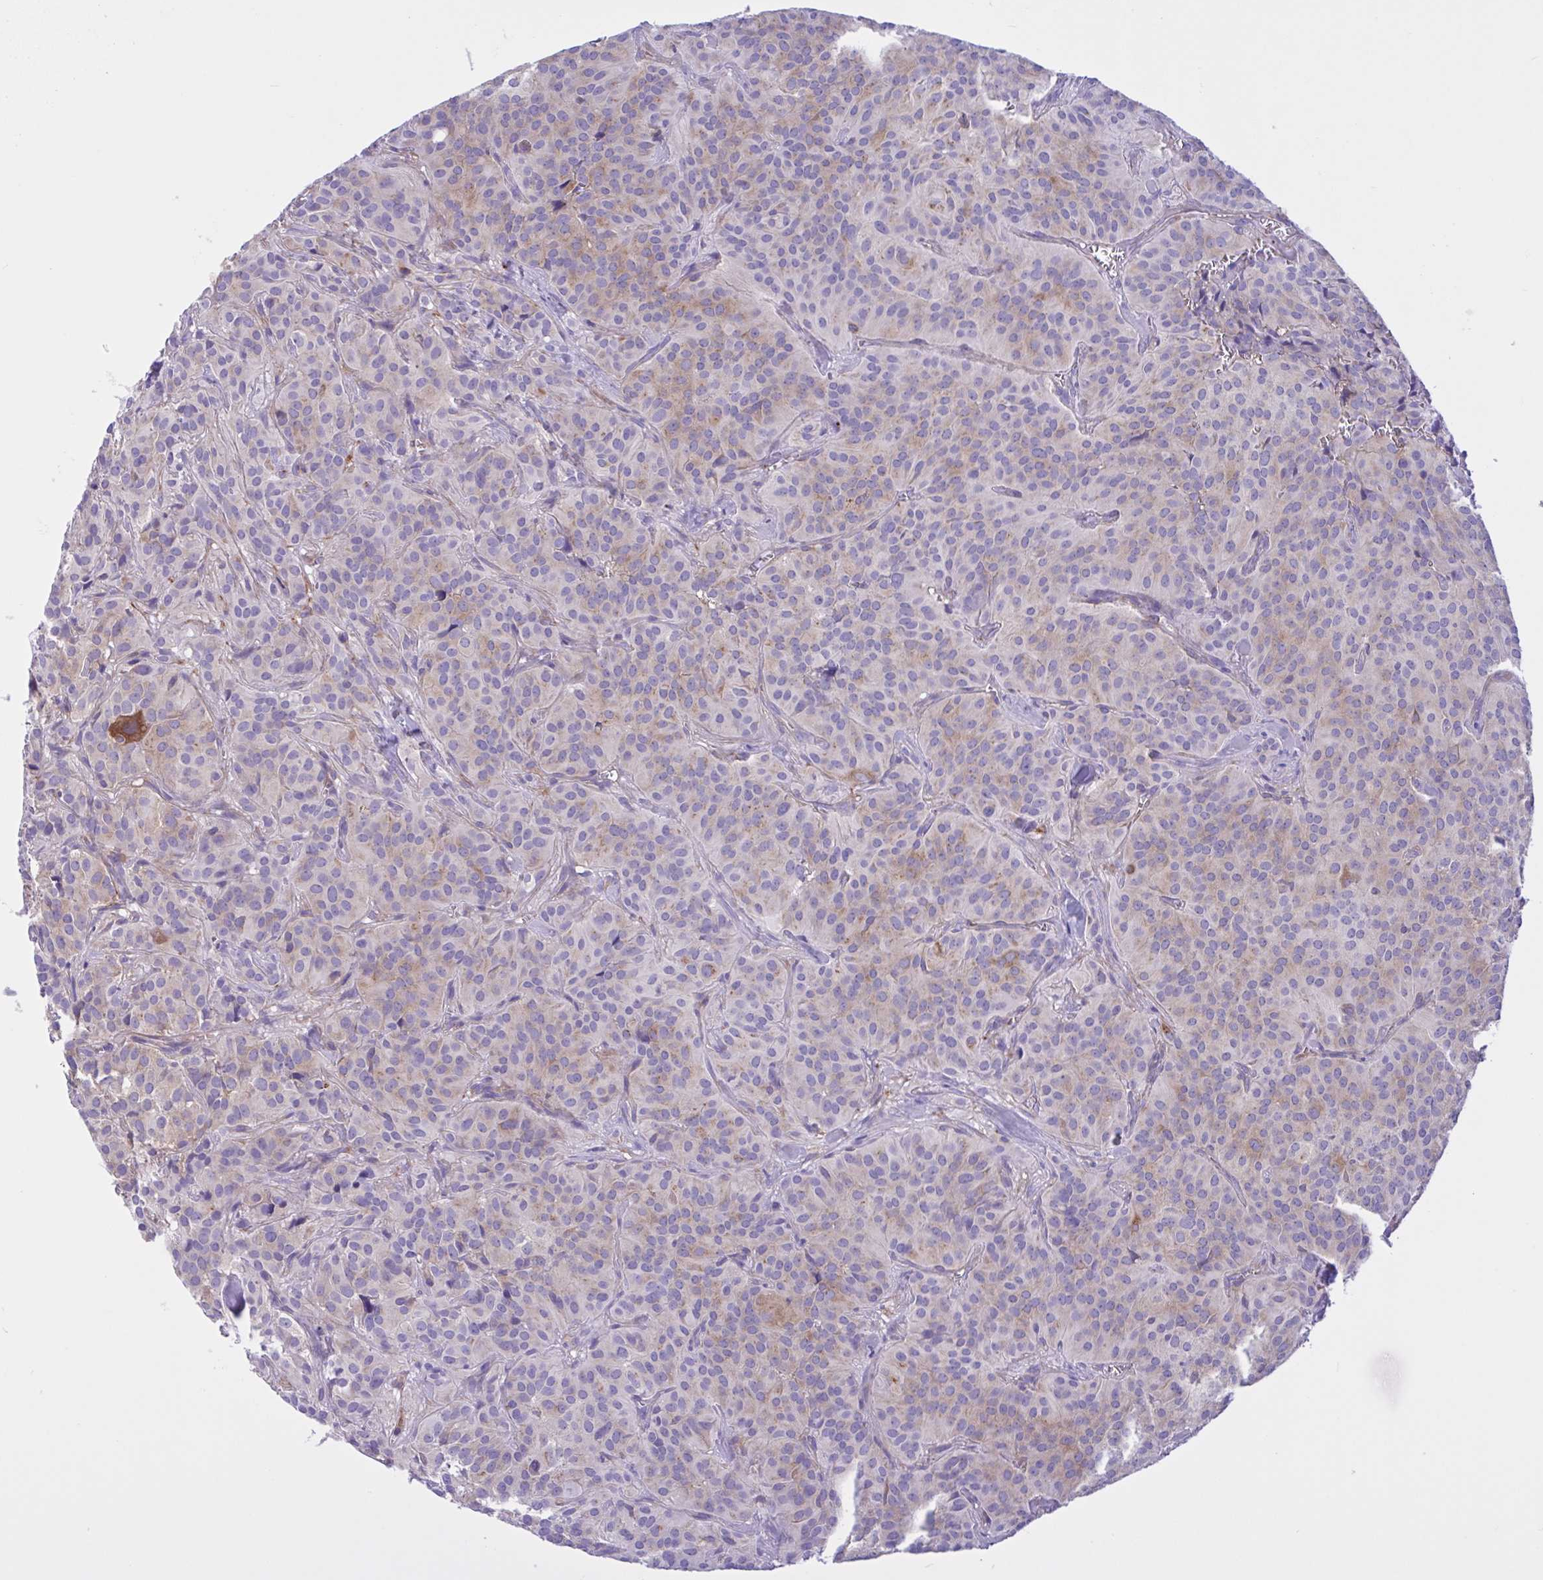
{"staining": {"intensity": "moderate", "quantity": "<25%", "location": "cytoplasmic/membranous"}, "tissue": "glioma", "cell_type": "Tumor cells", "image_type": "cancer", "snomed": [{"axis": "morphology", "description": "Glioma, malignant, Low grade"}, {"axis": "topography", "description": "Brain"}], "caption": "Immunohistochemical staining of low-grade glioma (malignant) shows low levels of moderate cytoplasmic/membranous protein expression in about <25% of tumor cells.", "gene": "OR51M1", "patient": {"sex": "male", "age": 42}}